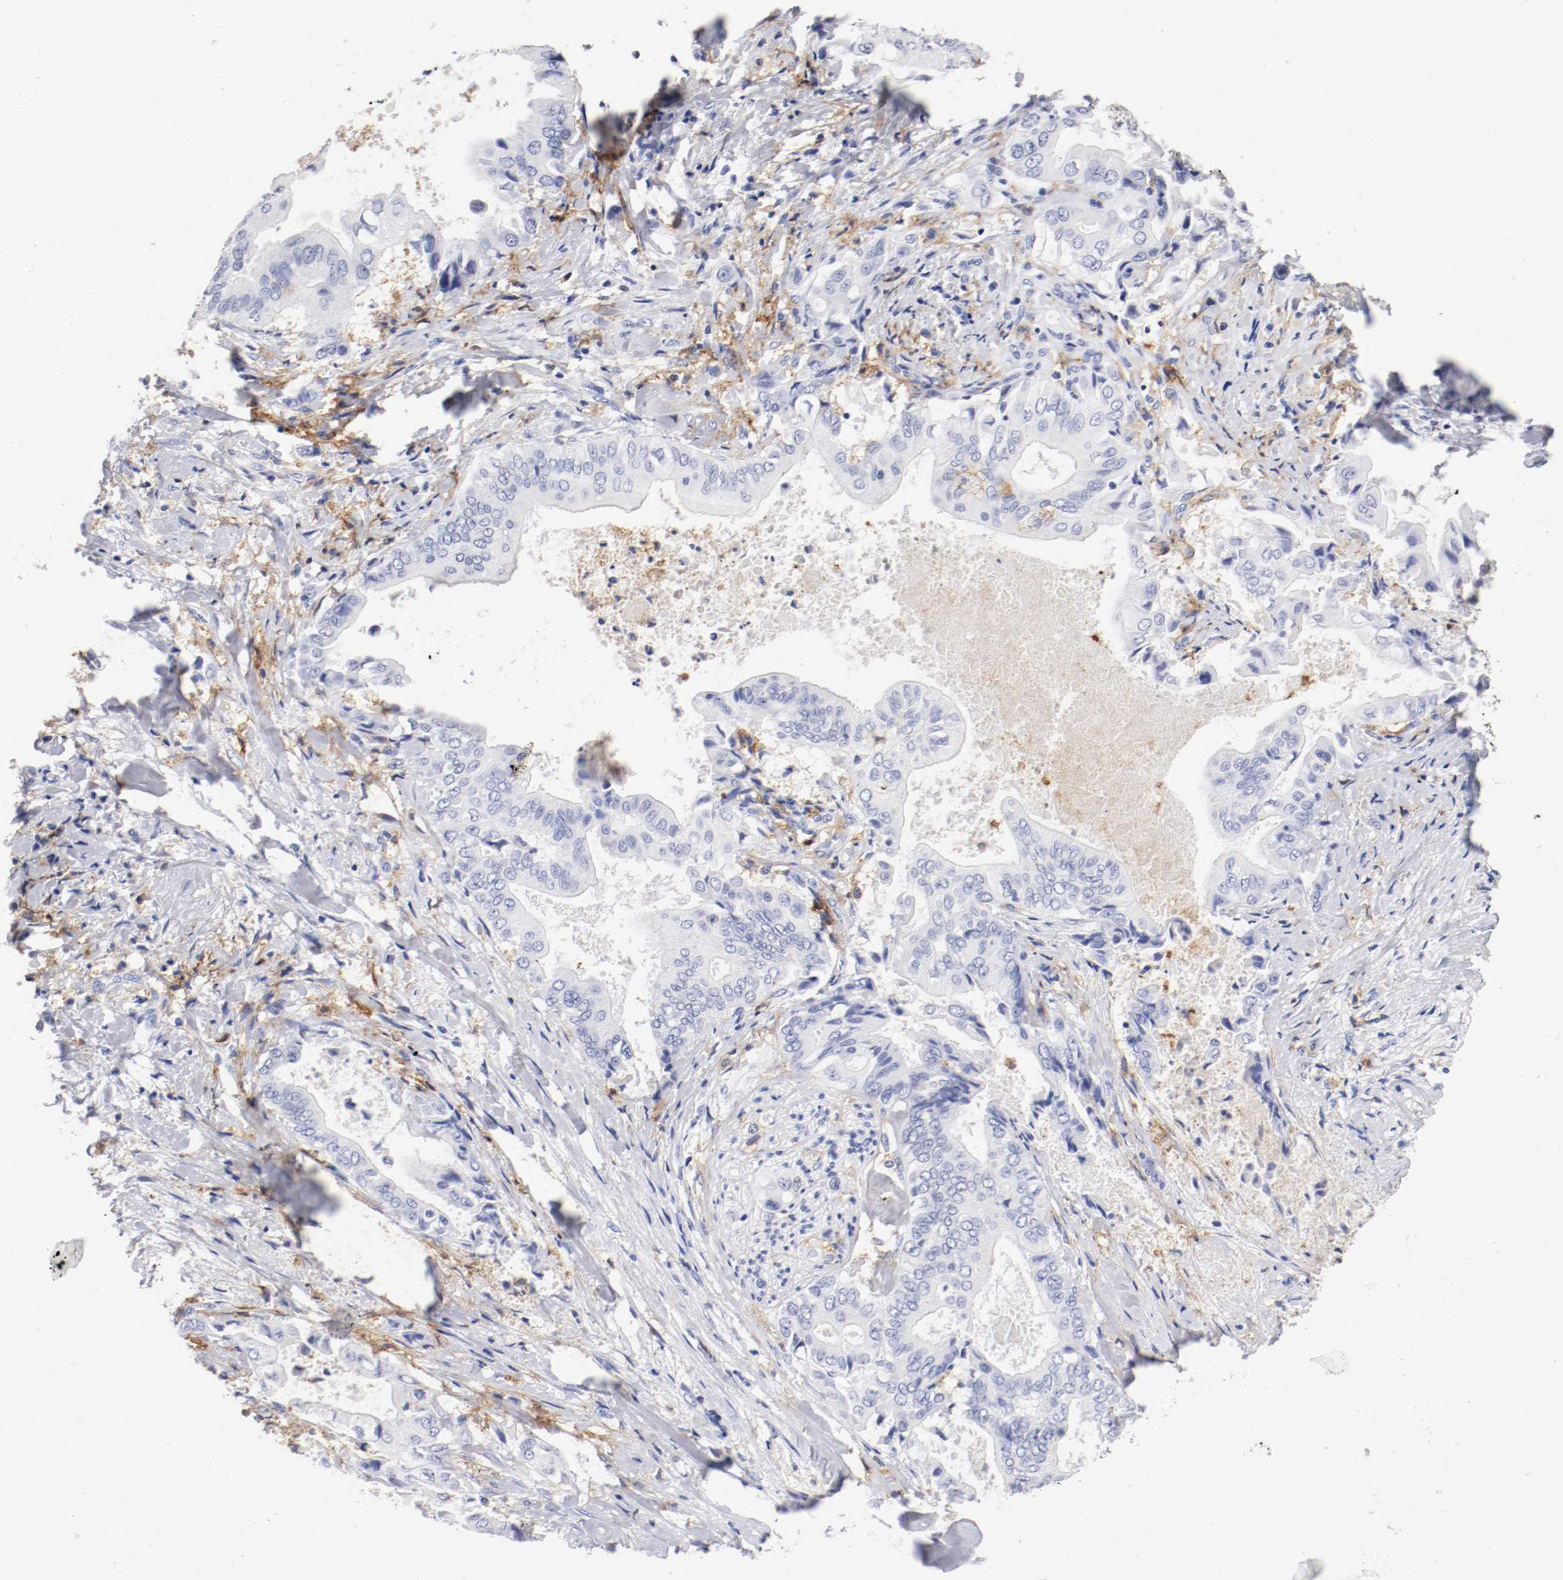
{"staining": {"intensity": "negative", "quantity": "none", "location": "none"}, "tissue": "liver cancer", "cell_type": "Tumor cells", "image_type": "cancer", "snomed": [{"axis": "morphology", "description": "Cholangiocarcinoma"}, {"axis": "topography", "description": "Liver"}], "caption": "This photomicrograph is of cholangiocarcinoma (liver) stained with IHC to label a protein in brown with the nuclei are counter-stained blue. There is no positivity in tumor cells.", "gene": "ITGAX", "patient": {"sex": "male", "age": 58}}